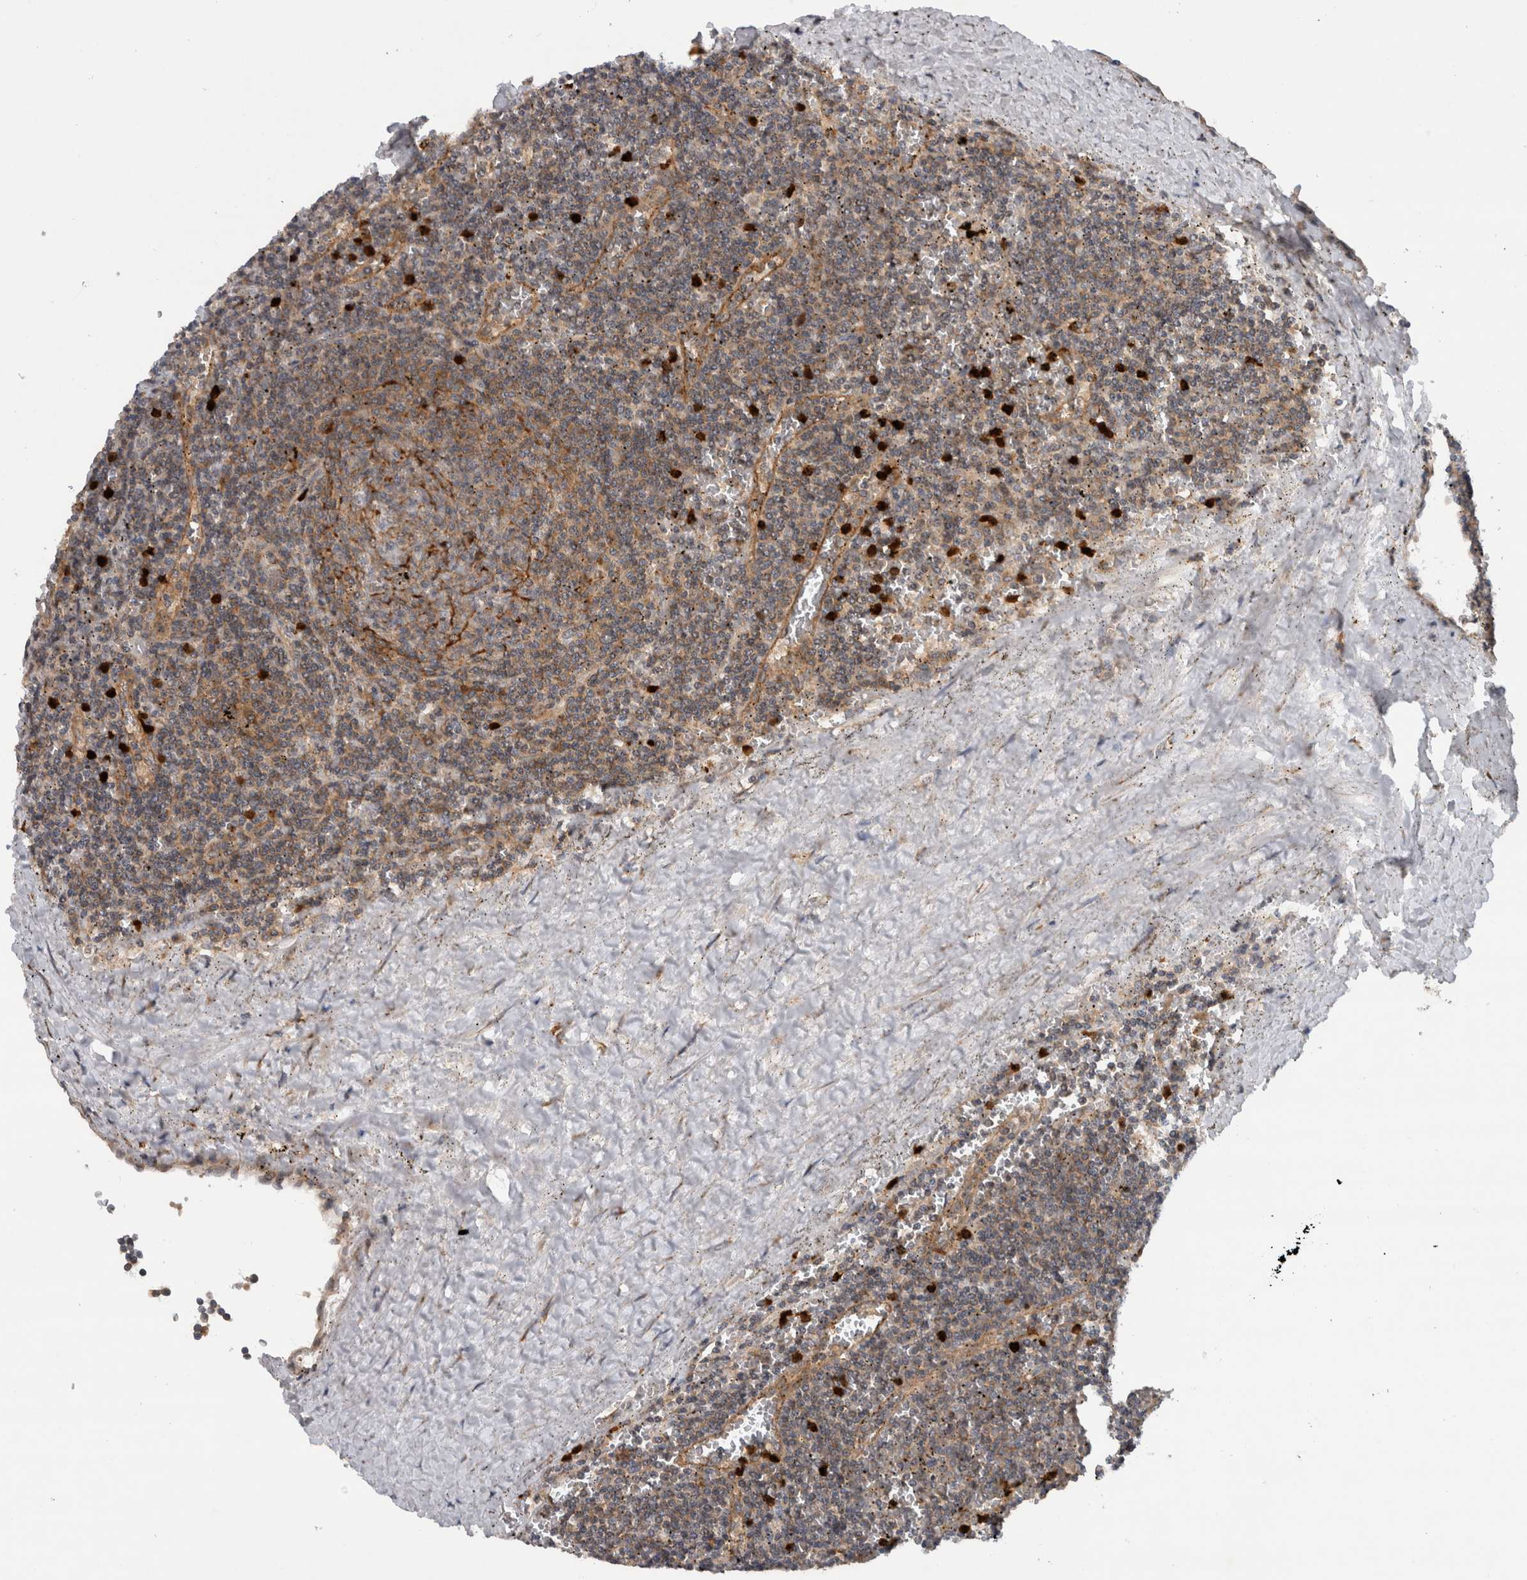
{"staining": {"intensity": "moderate", "quantity": ">75%", "location": "cytoplasmic/membranous"}, "tissue": "lymphoma", "cell_type": "Tumor cells", "image_type": "cancer", "snomed": [{"axis": "morphology", "description": "Malignant lymphoma, non-Hodgkin's type, Low grade"}, {"axis": "topography", "description": "Spleen"}], "caption": "Tumor cells display moderate cytoplasmic/membranous positivity in about >75% of cells in lymphoma.", "gene": "PDCD2", "patient": {"sex": "female", "age": 50}}